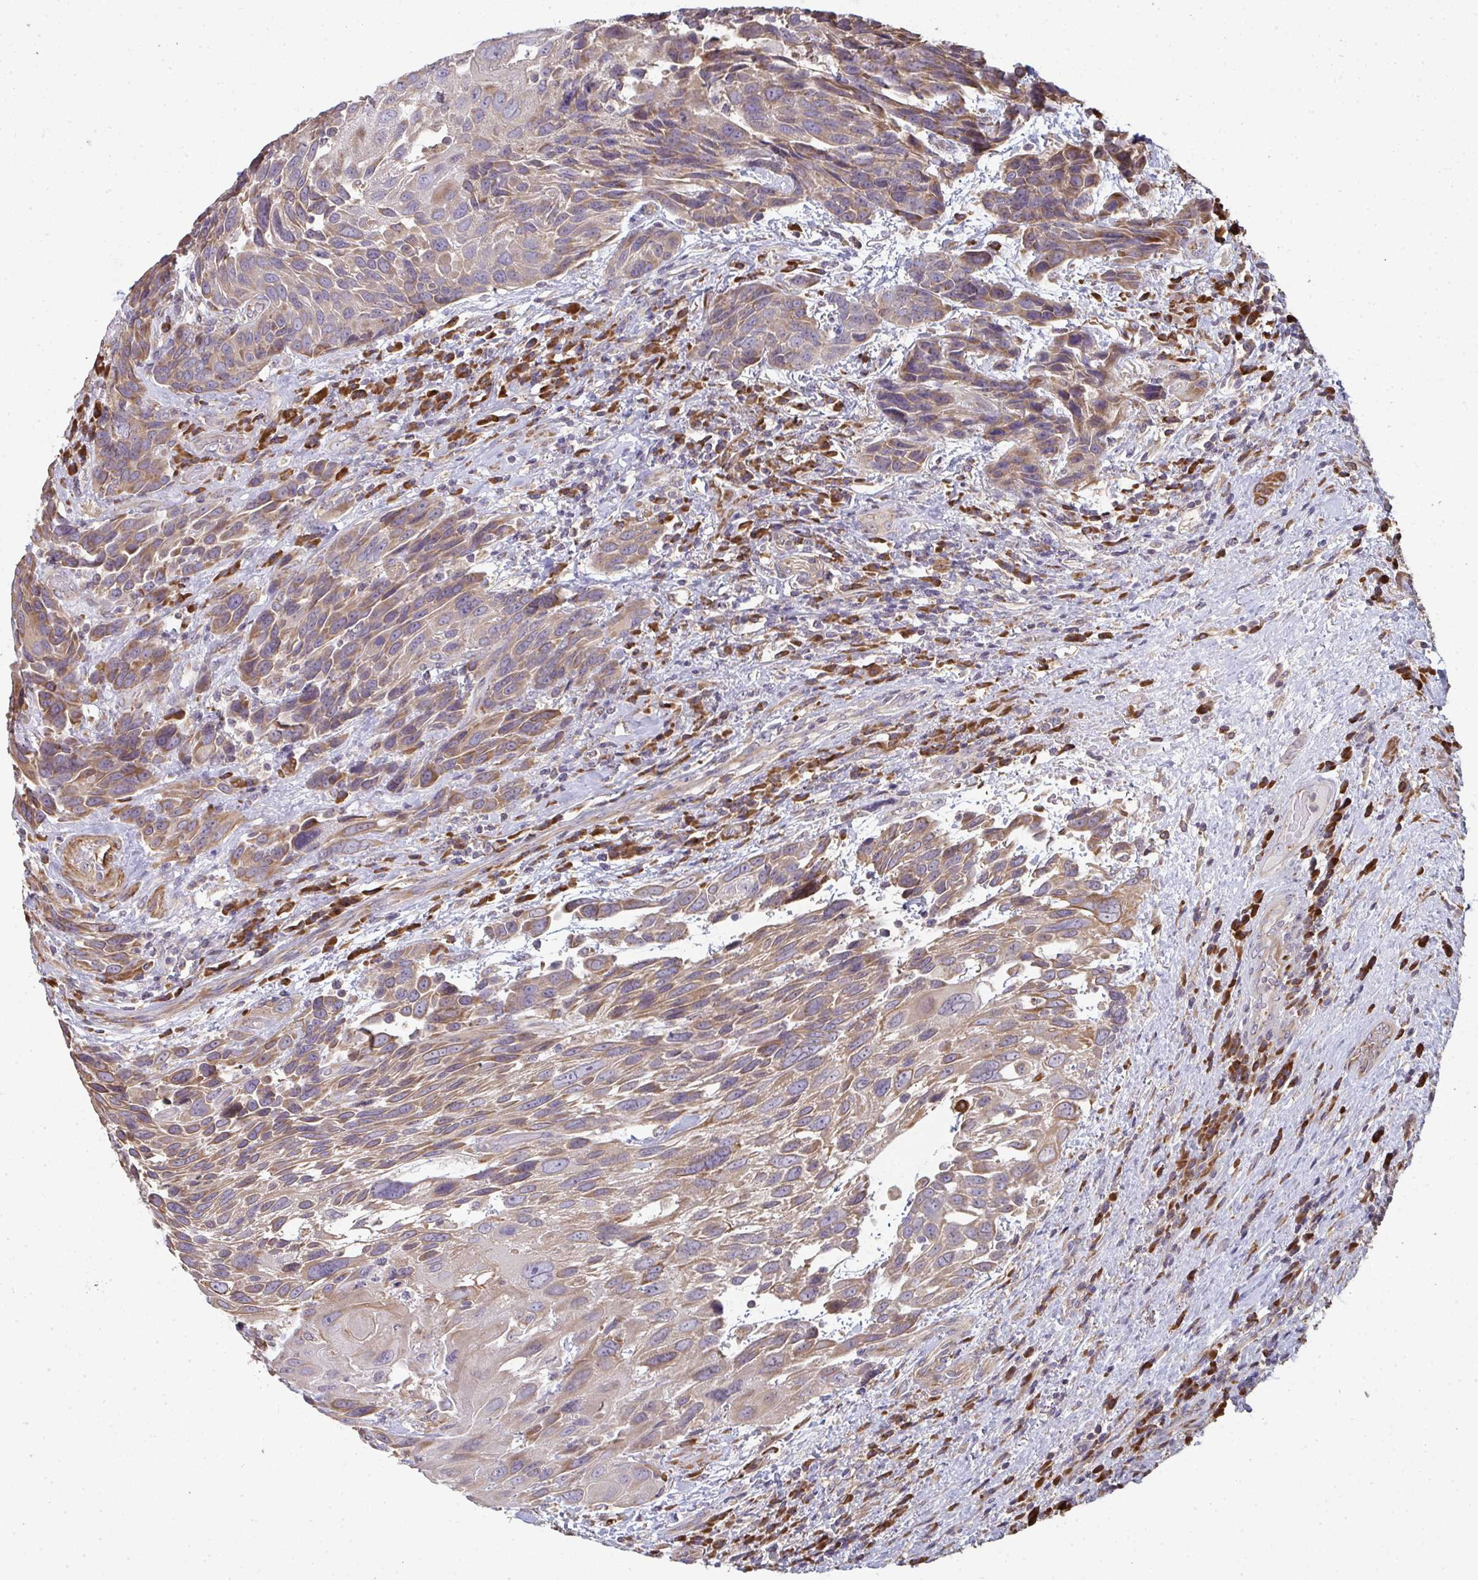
{"staining": {"intensity": "moderate", "quantity": ">75%", "location": "cytoplasmic/membranous"}, "tissue": "urothelial cancer", "cell_type": "Tumor cells", "image_type": "cancer", "snomed": [{"axis": "morphology", "description": "Urothelial carcinoma, High grade"}, {"axis": "topography", "description": "Urinary bladder"}], "caption": "Tumor cells exhibit medium levels of moderate cytoplasmic/membranous expression in approximately >75% of cells in human urothelial cancer.", "gene": "ZFYVE28", "patient": {"sex": "female", "age": 70}}